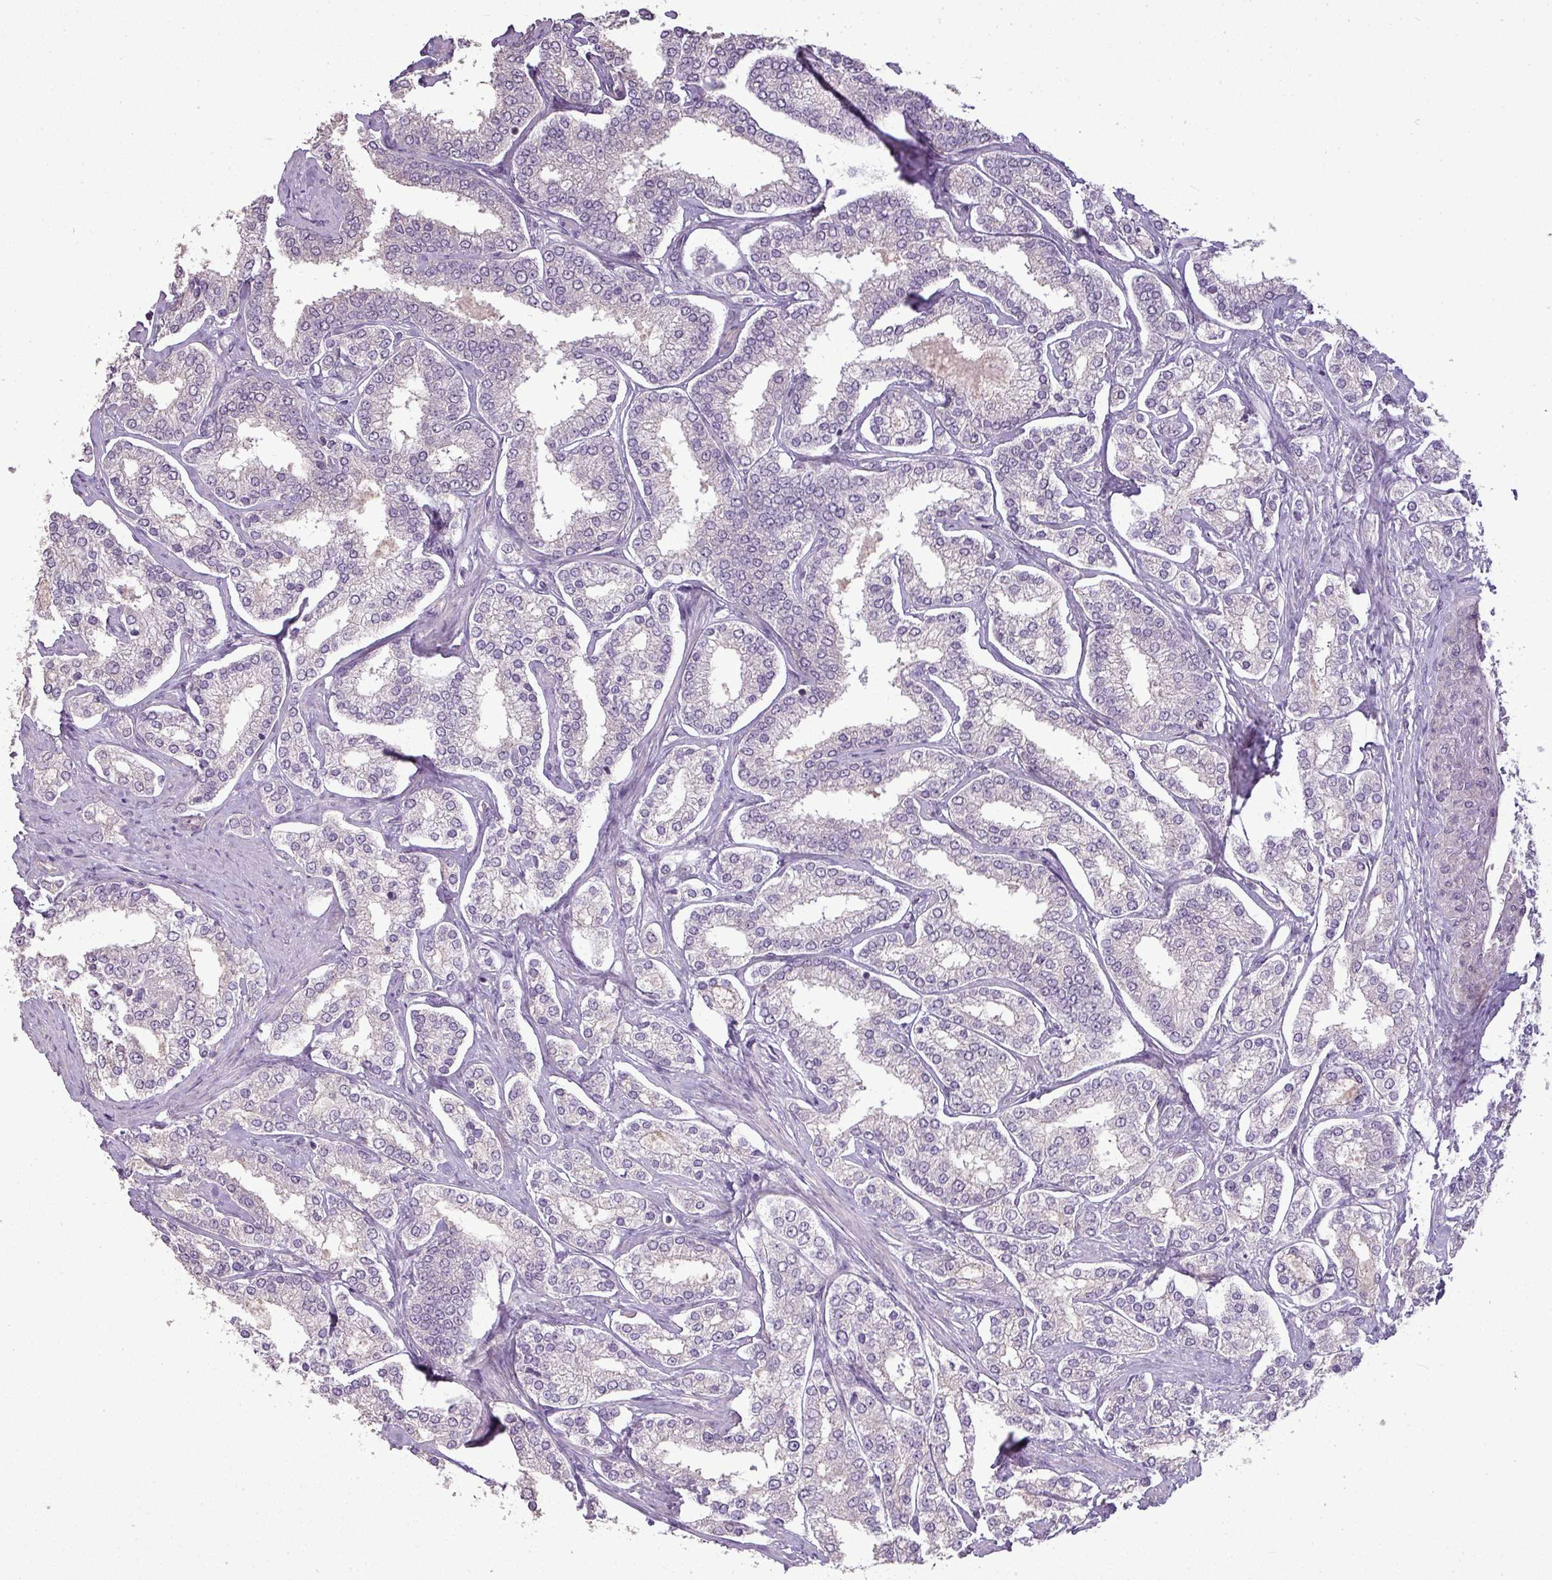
{"staining": {"intensity": "negative", "quantity": "none", "location": "none"}, "tissue": "prostate cancer", "cell_type": "Tumor cells", "image_type": "cancer", "snomed": [{"axis": "morphology", "description": "Normal tissue, NOS"}, {"axis": "morphology", "description": "Adenocarcinoma, High grade"}, {"axis": "topography", "description": "Prostate"}], "caption": "An IHC micrograph of prostate cancer is shown. There is no staining in tumor cells of prostate cancer.", "gene": "LY9", "patient": {"sex": "male", "age": 83}}